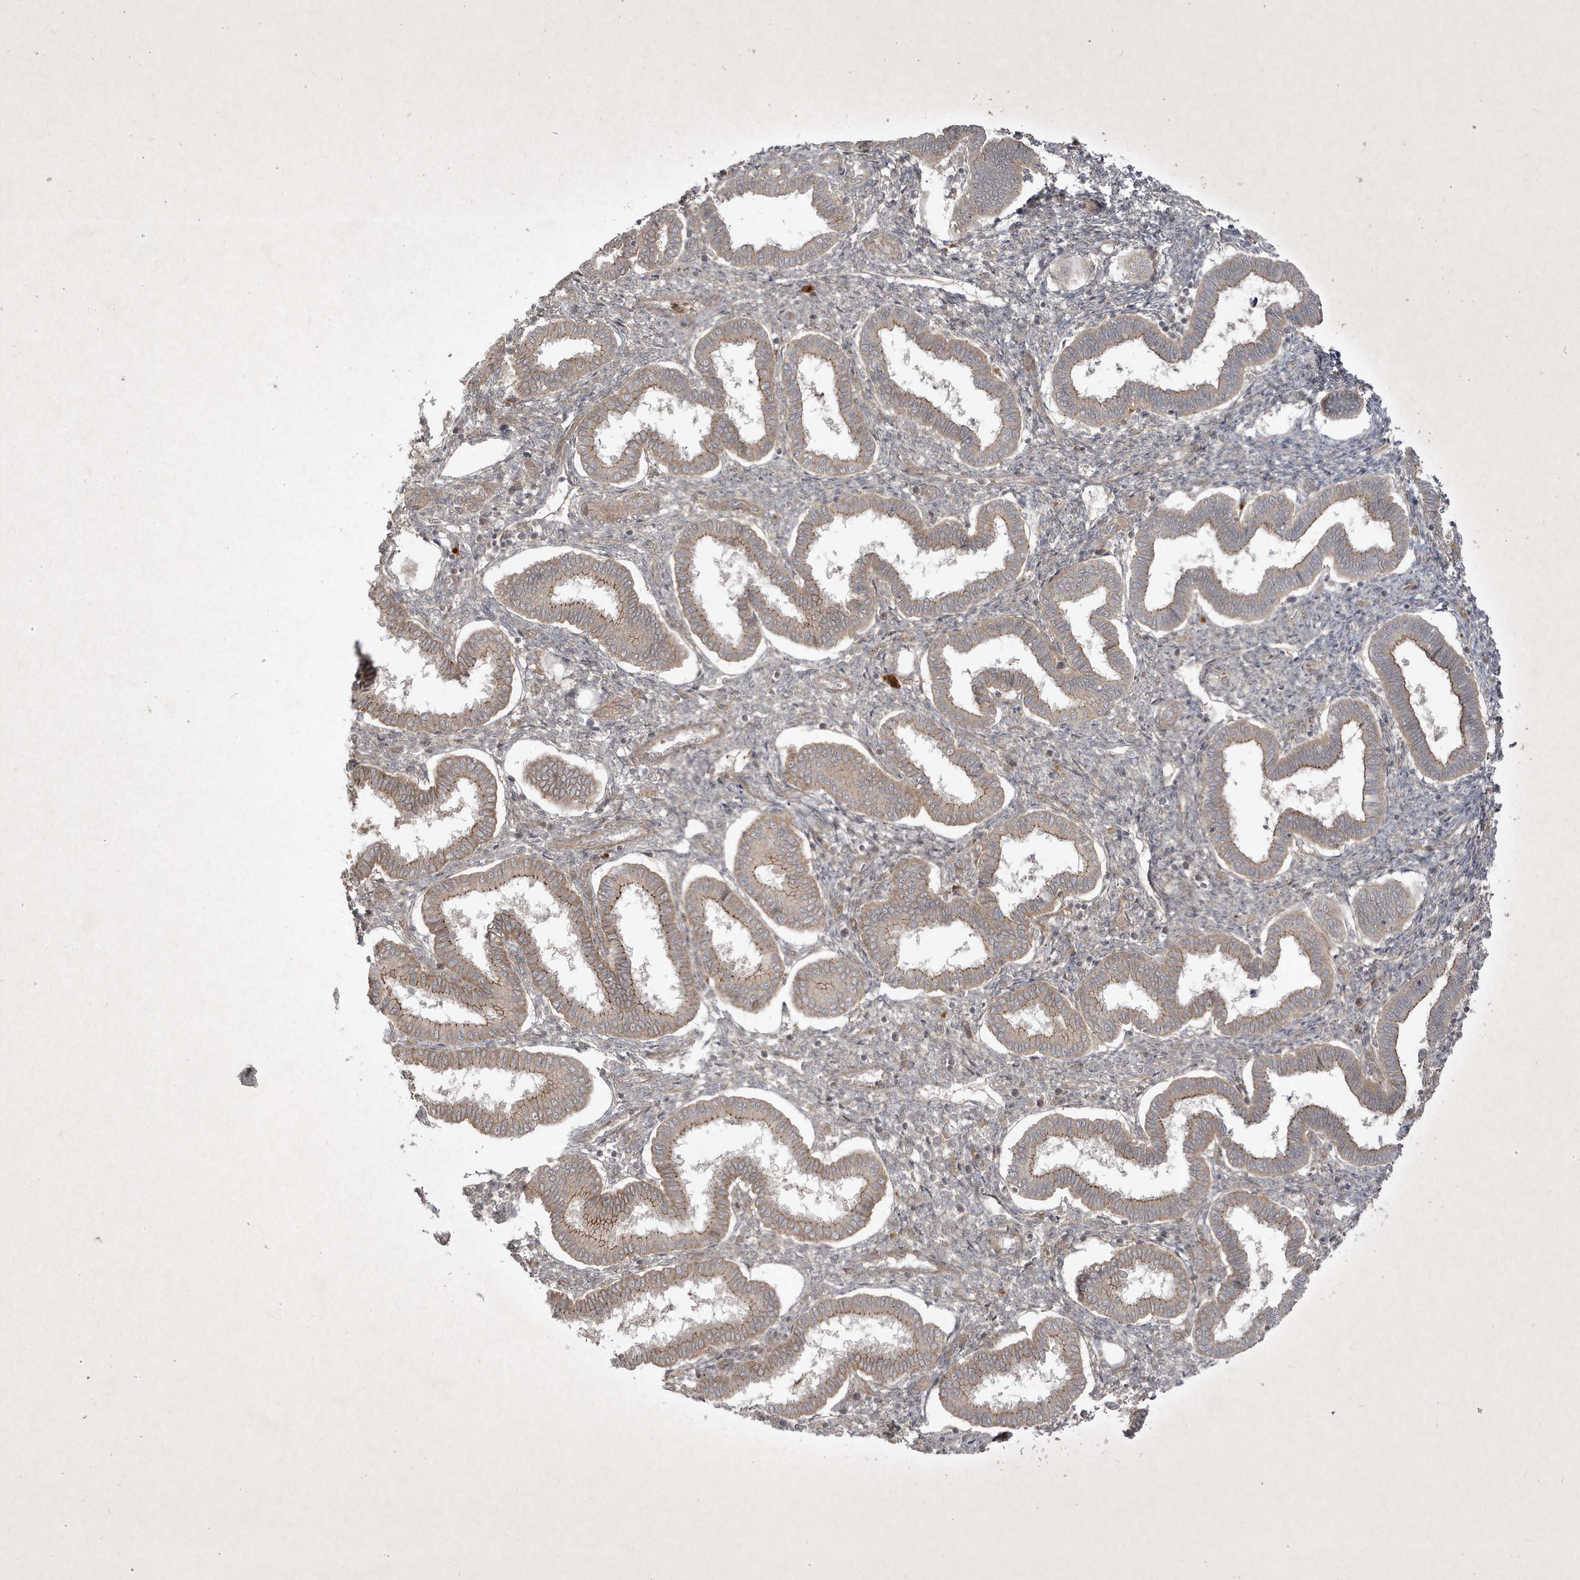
{"staining": {"intensity": "negative", "quantity": "none", "location": "none"}, "tissue": "endometrium", "cell_type": "Cells in endometrial stroma", "image_type": "normal", "snomed": [{"axis": "morphology", "description": "Normal tissue, NOS"}, {"axis": "topography", "description": "Endometrium"}], "caption": "Endometrium was stained to show a protein in brown. There is no significant positivity in cells in endometrial stroma. (DAB immunohistochemistry, high magnification).", "gene": "FAM83C", "patient": {"sex": "female", "age": 24}}